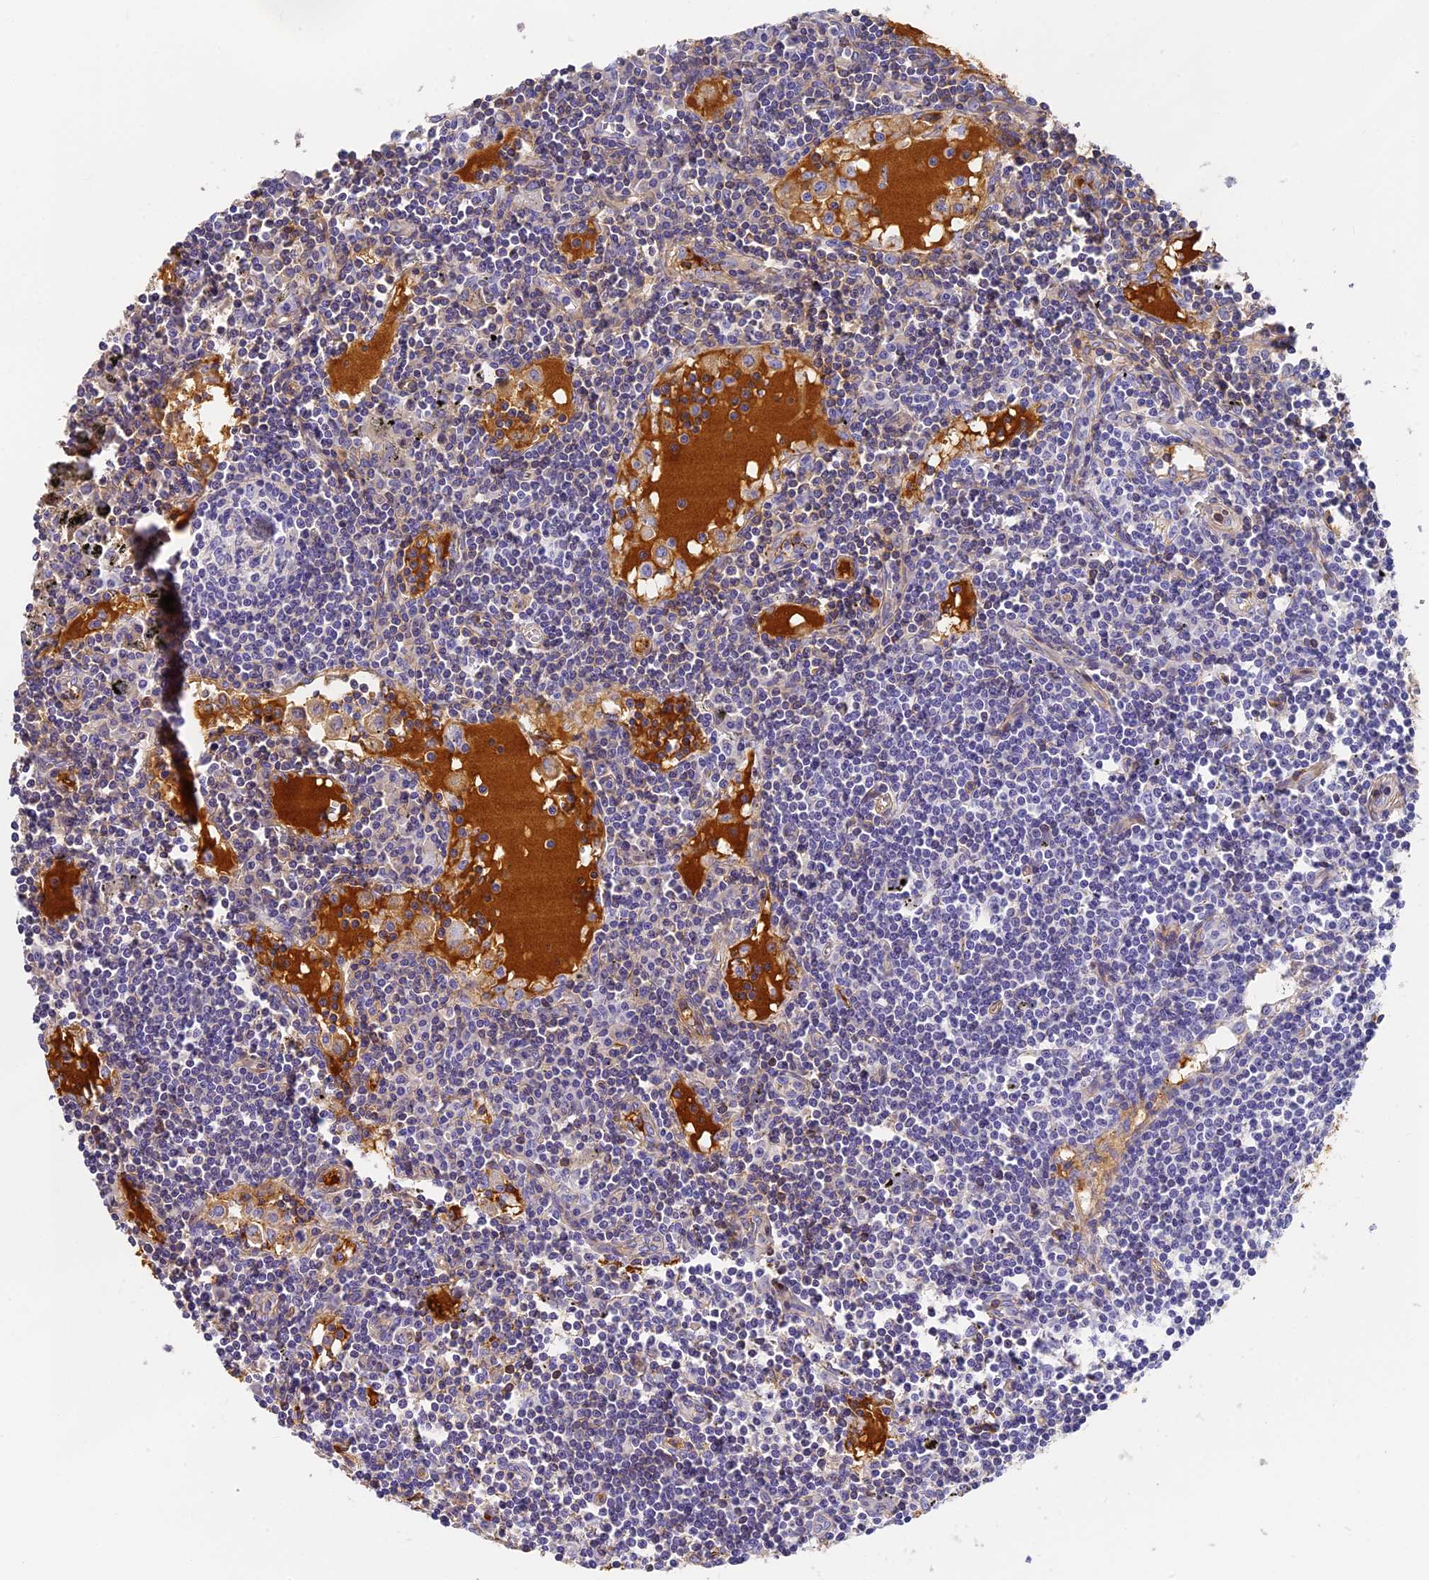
{"staining": {"intensity": "negative", "quantity": "none", "location": "none"}, "tissue": "lymph node", "cell_type": "Germinal center cells", "image_type": "normal", "snomed": [{"axis": "morphology", "description": "Normal tissue, NOS"}, {"axis": "topography", "description": "Lymph node"}], "caption": "A high-resolution micrograph shows immunohistochemistry staining of unremarkable lymph node, which reveals no significant positivity in germinal center cells. (DAB (3,3'-diaminobenzidine) immunohistochemistry visualized using brightfield microscopy, high magnification).", "gene": "ITIH1", "patient": {"sex": "male", "age": 74}}